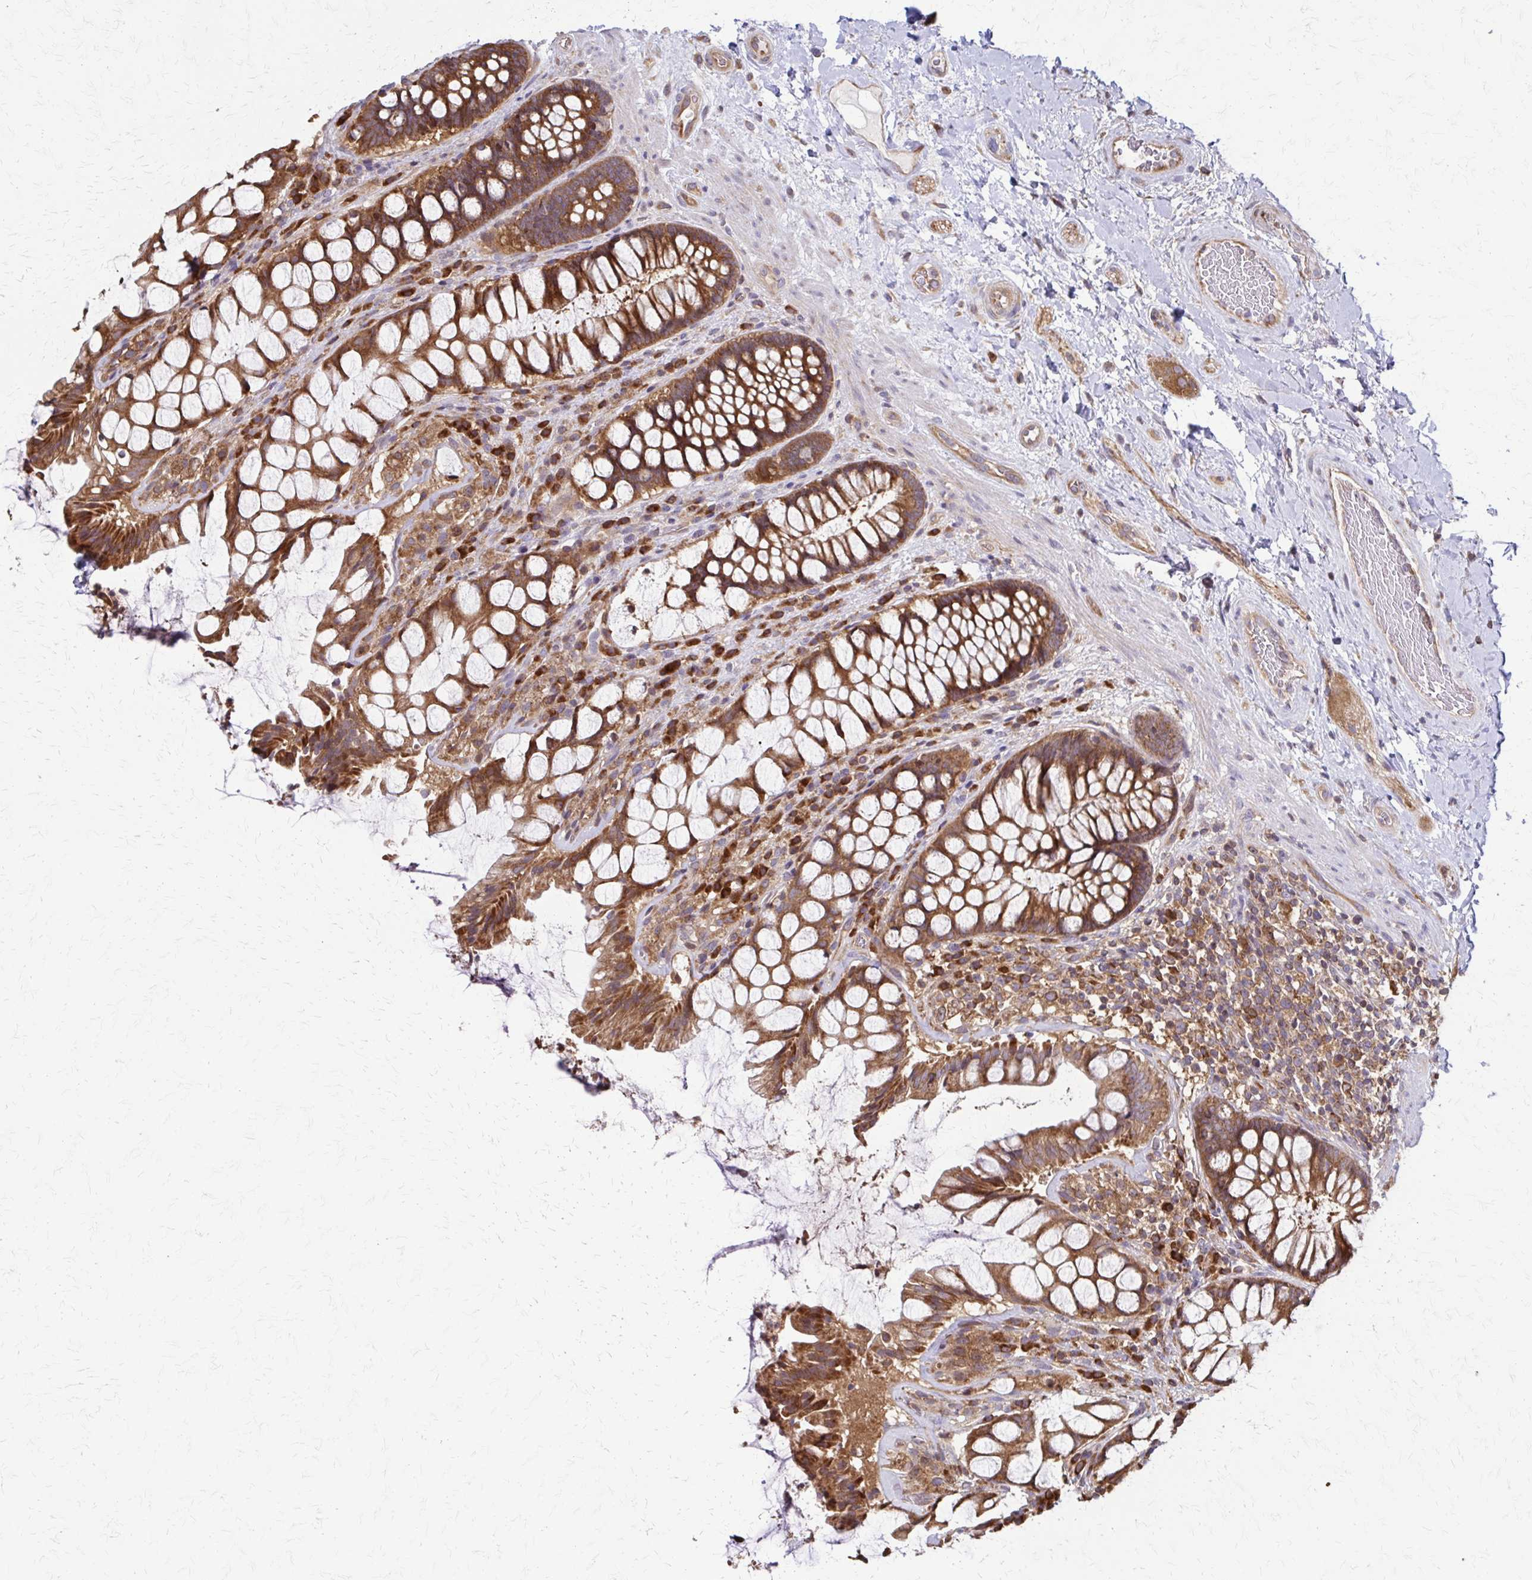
{"staining": {"intensity": "moderate", "quantity": ">75%", "location": "cytoplasmic/membranous"}, "tissue": "rectum", "cell_type": "Glandular cells", "image_type": "normal", "snomed": [{"axis": "morphology", "description": "Normal tissue, NOS"}, {"axis": "topography", "description": "Rectum"}], "caption": "The image shows immunohistochemical staining of unremarkable rectum. There is moderate cytoplasmic/membranous staining is seen in approximately >75% of glandular cells.", "gene": "EEF2", "patient": {"sex": "female", "age": 58}}